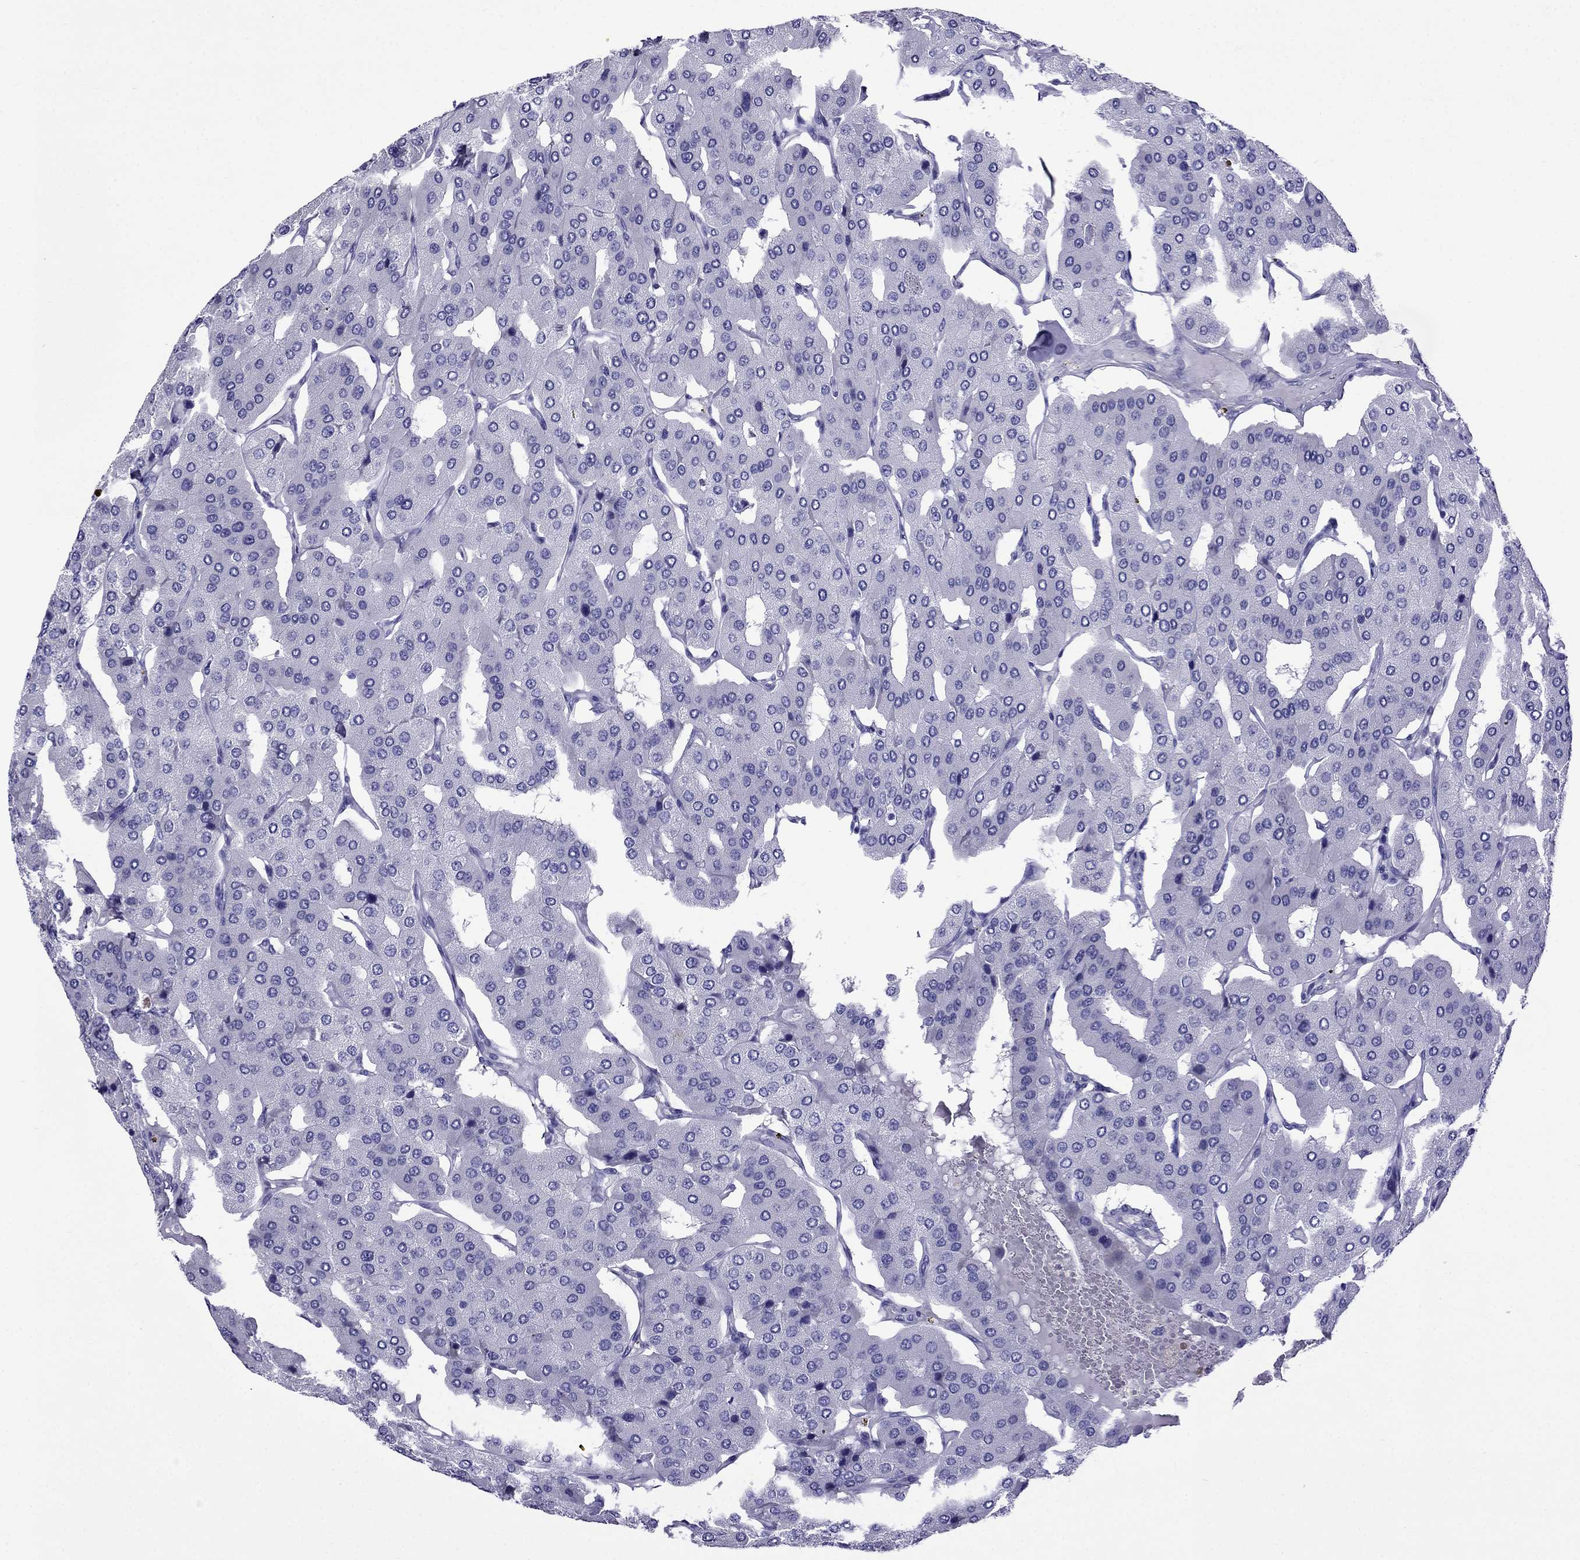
{"staining": {"intensity": "negative", "quantity": "none", "location": "none"}, "tissue": "parathyroid gland", "cell_type": "Glandular cells", "image_type": "normal", "snomed": [{"axis": "morphology", "description": "Normal tissue, NOS"}, {"axis": "morphology", "description": "Adenoma, NOS"}, {"axis": "topography", "description": "Parathyroid gland"}], "caption": "IHC micrograph of normal human parathyroid gland stained for a protein (brown), which displays no staining in glandular cells.", "gene": "CRYBA1", "patient": {"sex": "female", "age": 86}}